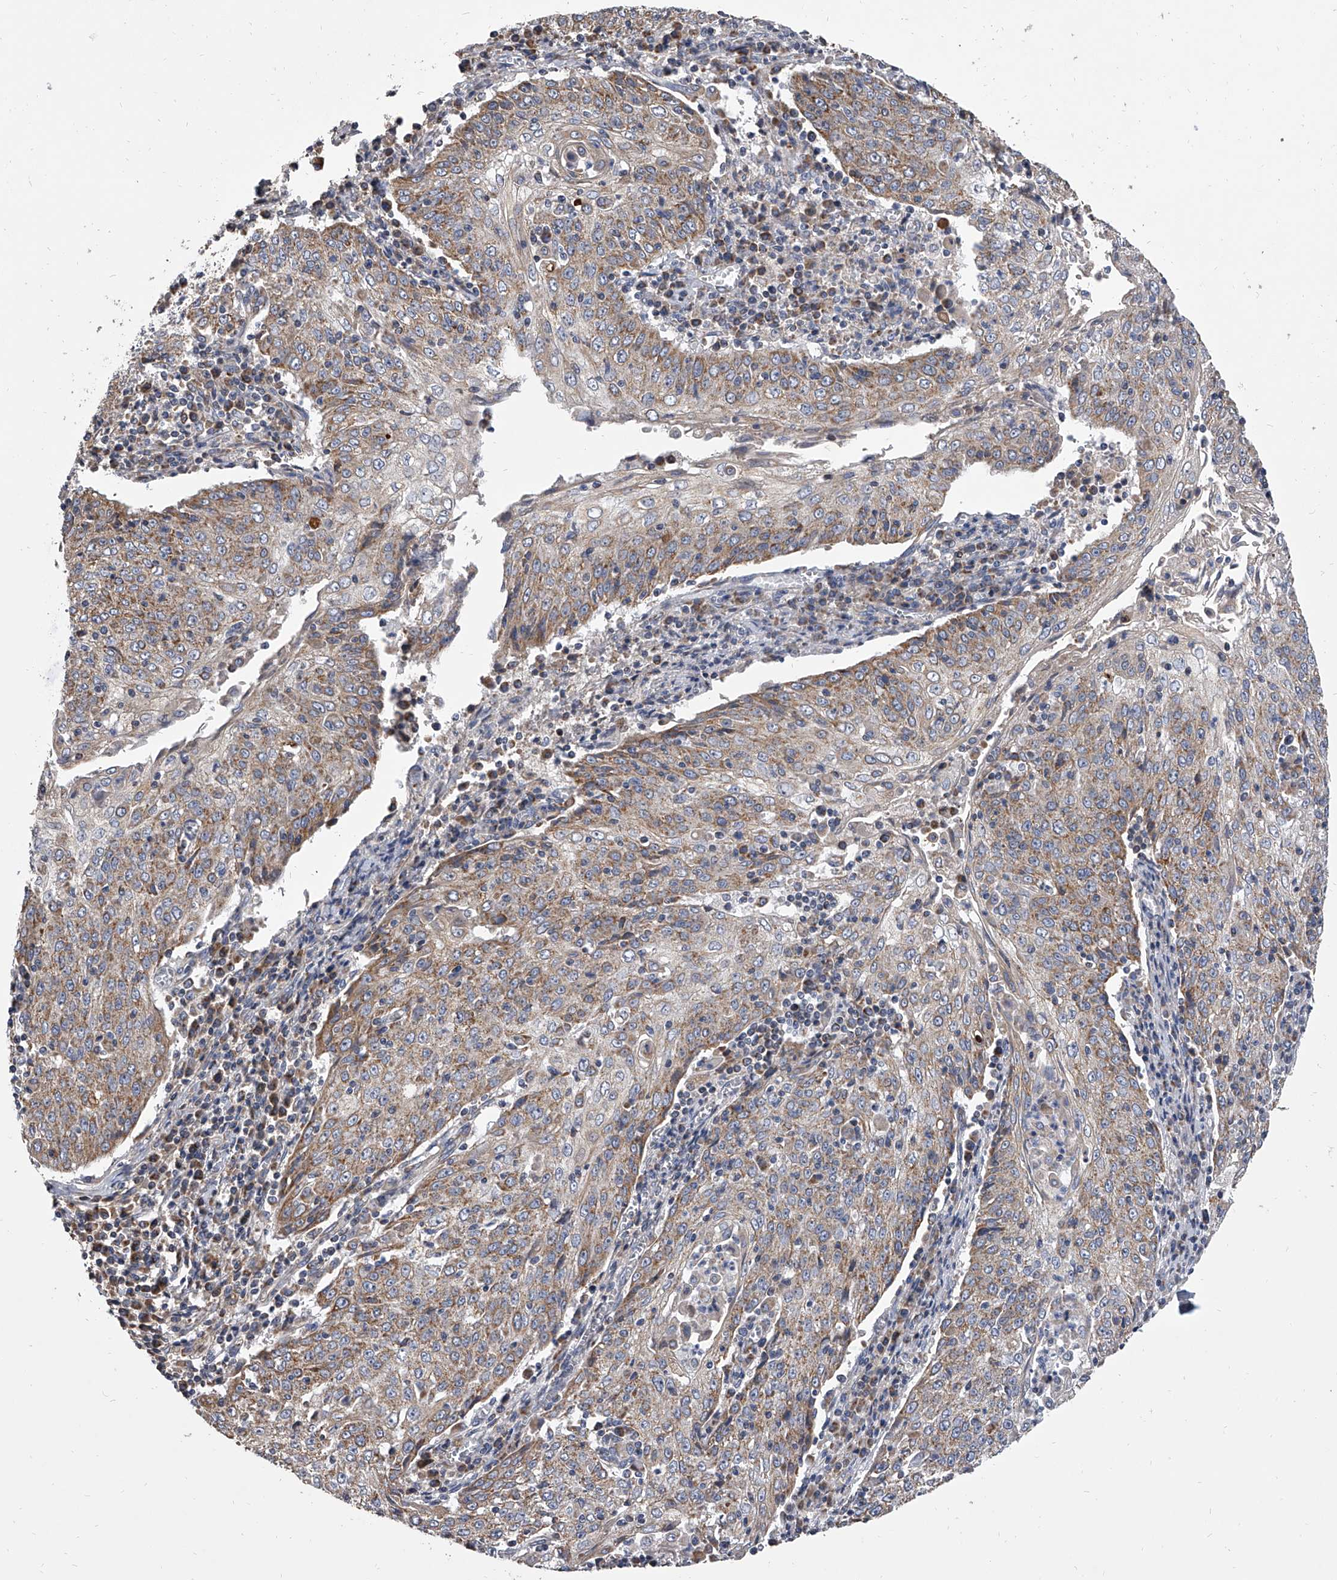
{"staining": {"intensity": "moderate", "quantity": "25%-75%", "location": "cytoplasmic/membranous"}, "tissue": "cervical cancer", "cell_type": "Tumor cells", "image_type": "cancer", "snomed": [{"axis": "morphology", "description": "Squamous cell carcinoma, NOS"}, {"axis": "topography", "description": "Cervix"}], "caption": "Immunohistochemistry (IHC) histopathology image of cervical squamous cell carcinoma stained for a protein (brown), which displays medium levels of moderate cytoplasmic/membranous positivity in approximately 25%-75% of tumor cells.", "gene": "MRPL28", "patient": {"sex": "female", "age": 48}}